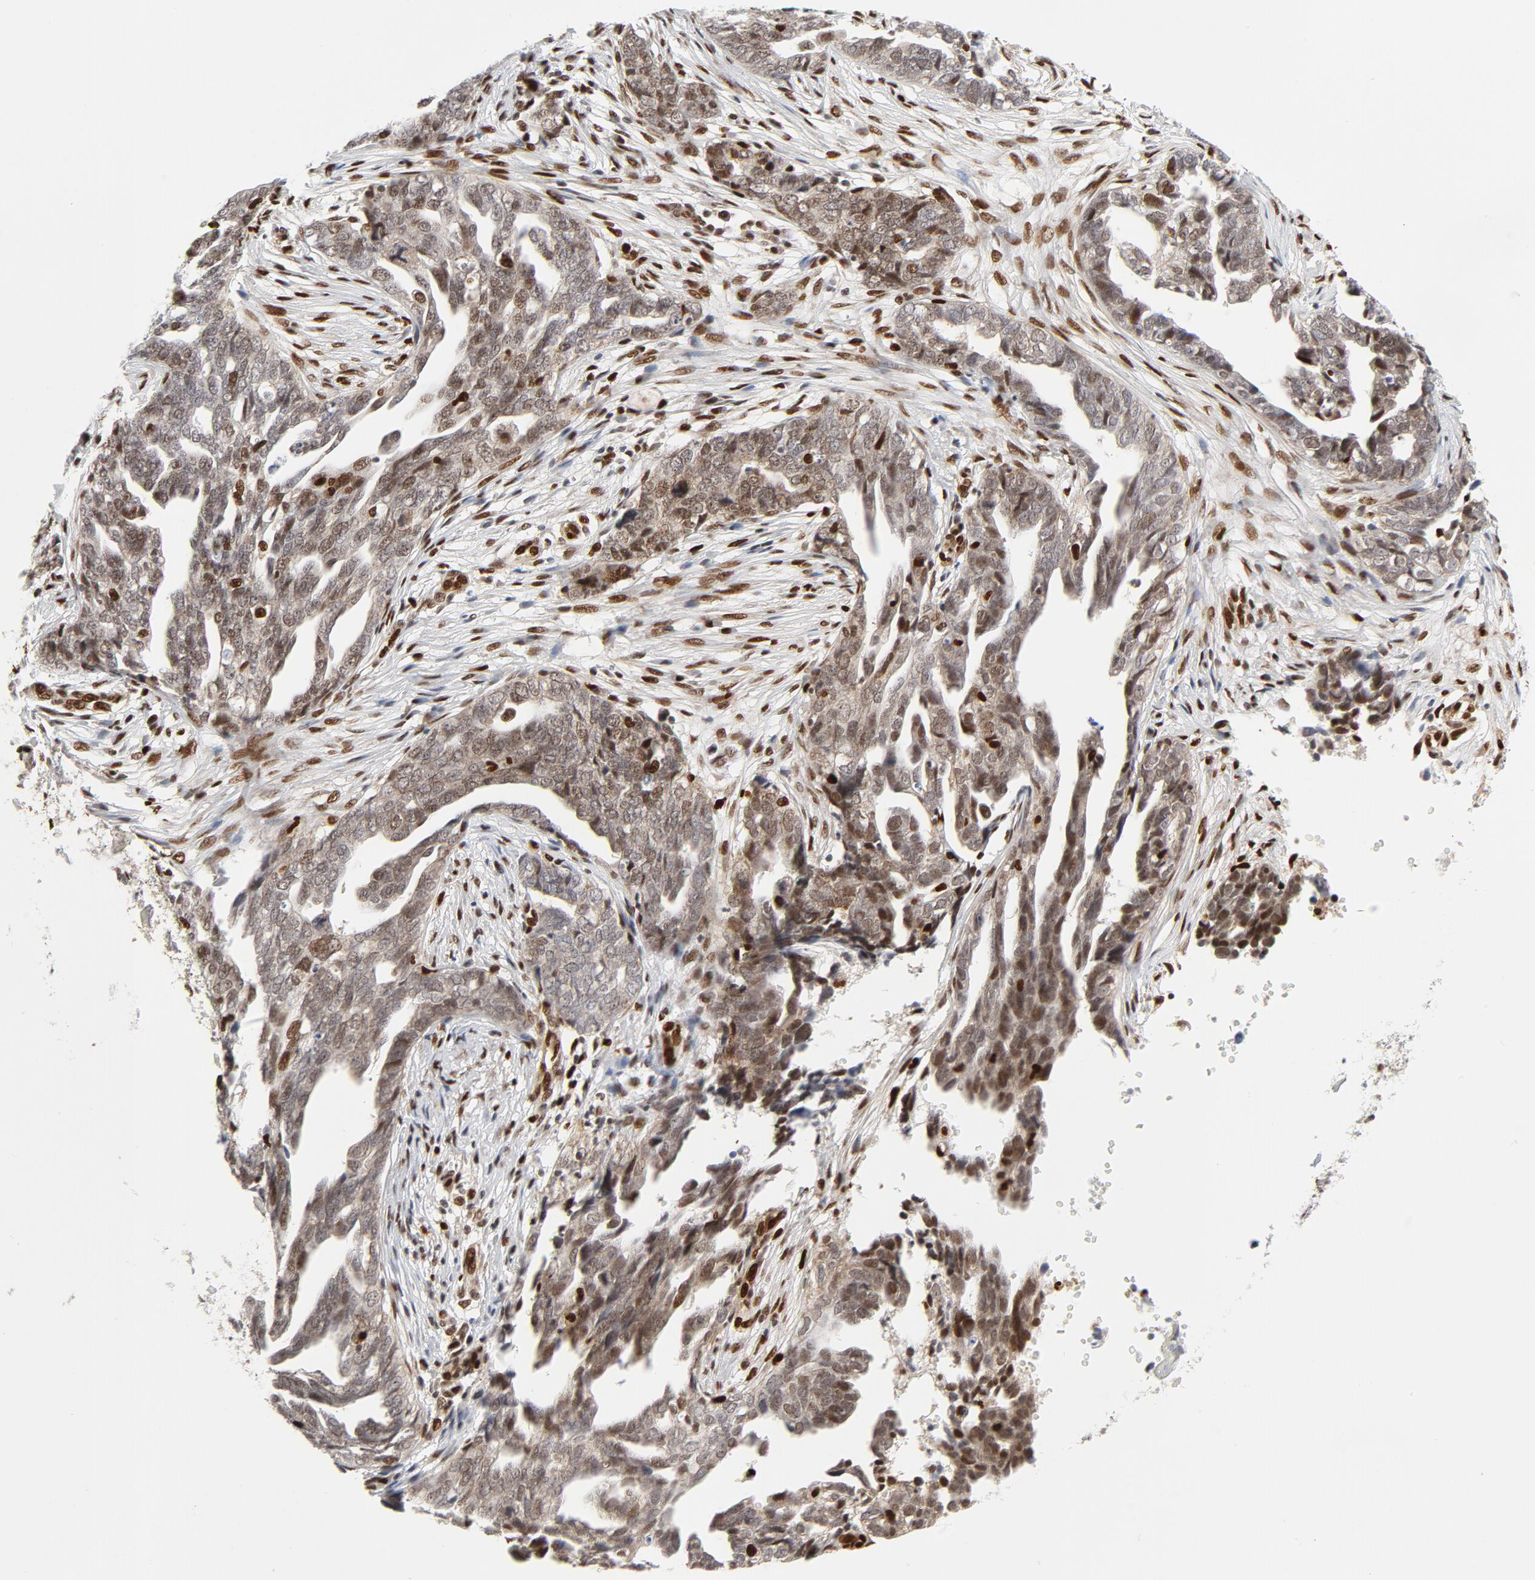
{"staining": {"intensity": "weak", "quantity": ">75%", "location": "nuclear"}, "tissue": "ovarian cancer", "cell_type": "Tumor cells", "image_type": "cancer", "snomed": [{"axis": "morphology", "description": "Normal tissue, NOS"}, {"axis": "morphology", "description": "Cystadenocarcinoma, serous, NOS"}, {"axis": "topography", "description": "Fallopian tube"}, {"axis": "topography", "description": "Ovary"}], "caption": "Serous cystadenocarcinoma (ovarian) stained with a protein marker exhibits weak staining in tumor cells.", "gene": "MEF2A", "patient": {"sex": "female", "age": 56}}